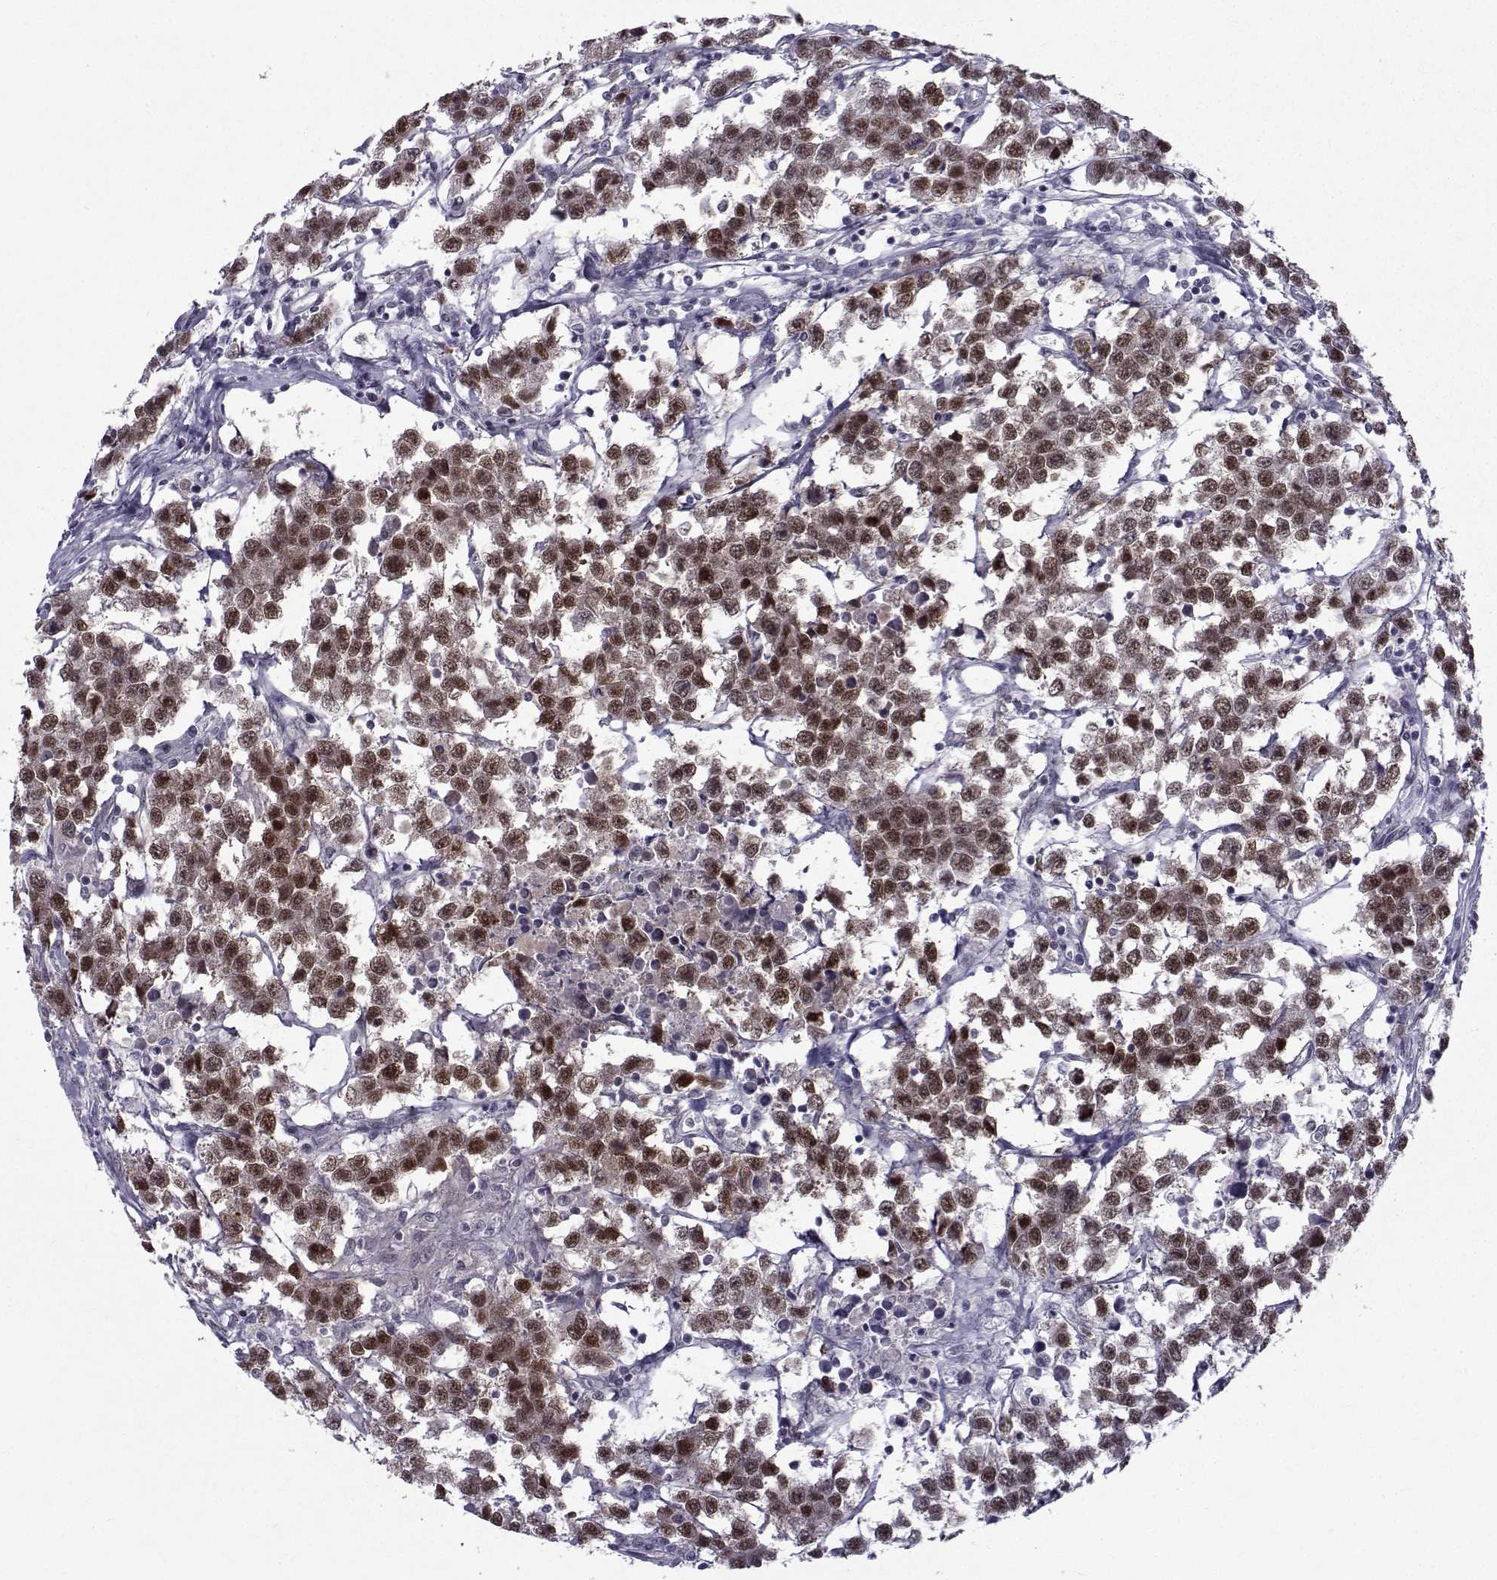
{"staining": {"intensity": "strong", "quantity": ">75%", "location": "nuclear"}, "tissue": "testis cancer", "cell_type": "Tumor cells", "image_type": "cancer", "snomed": [{"axis": "morphology", "description": "Seminoma, NOS"}, {"axis": "topography", "description": "Testis"}], "caption": "This micrograph displays IHC staining of testis seminoma, with high strong nuclear positivity in about >75% of tumor cells.", "gene": "RBM24", "patient": {"sex": "male", "age": 59}}